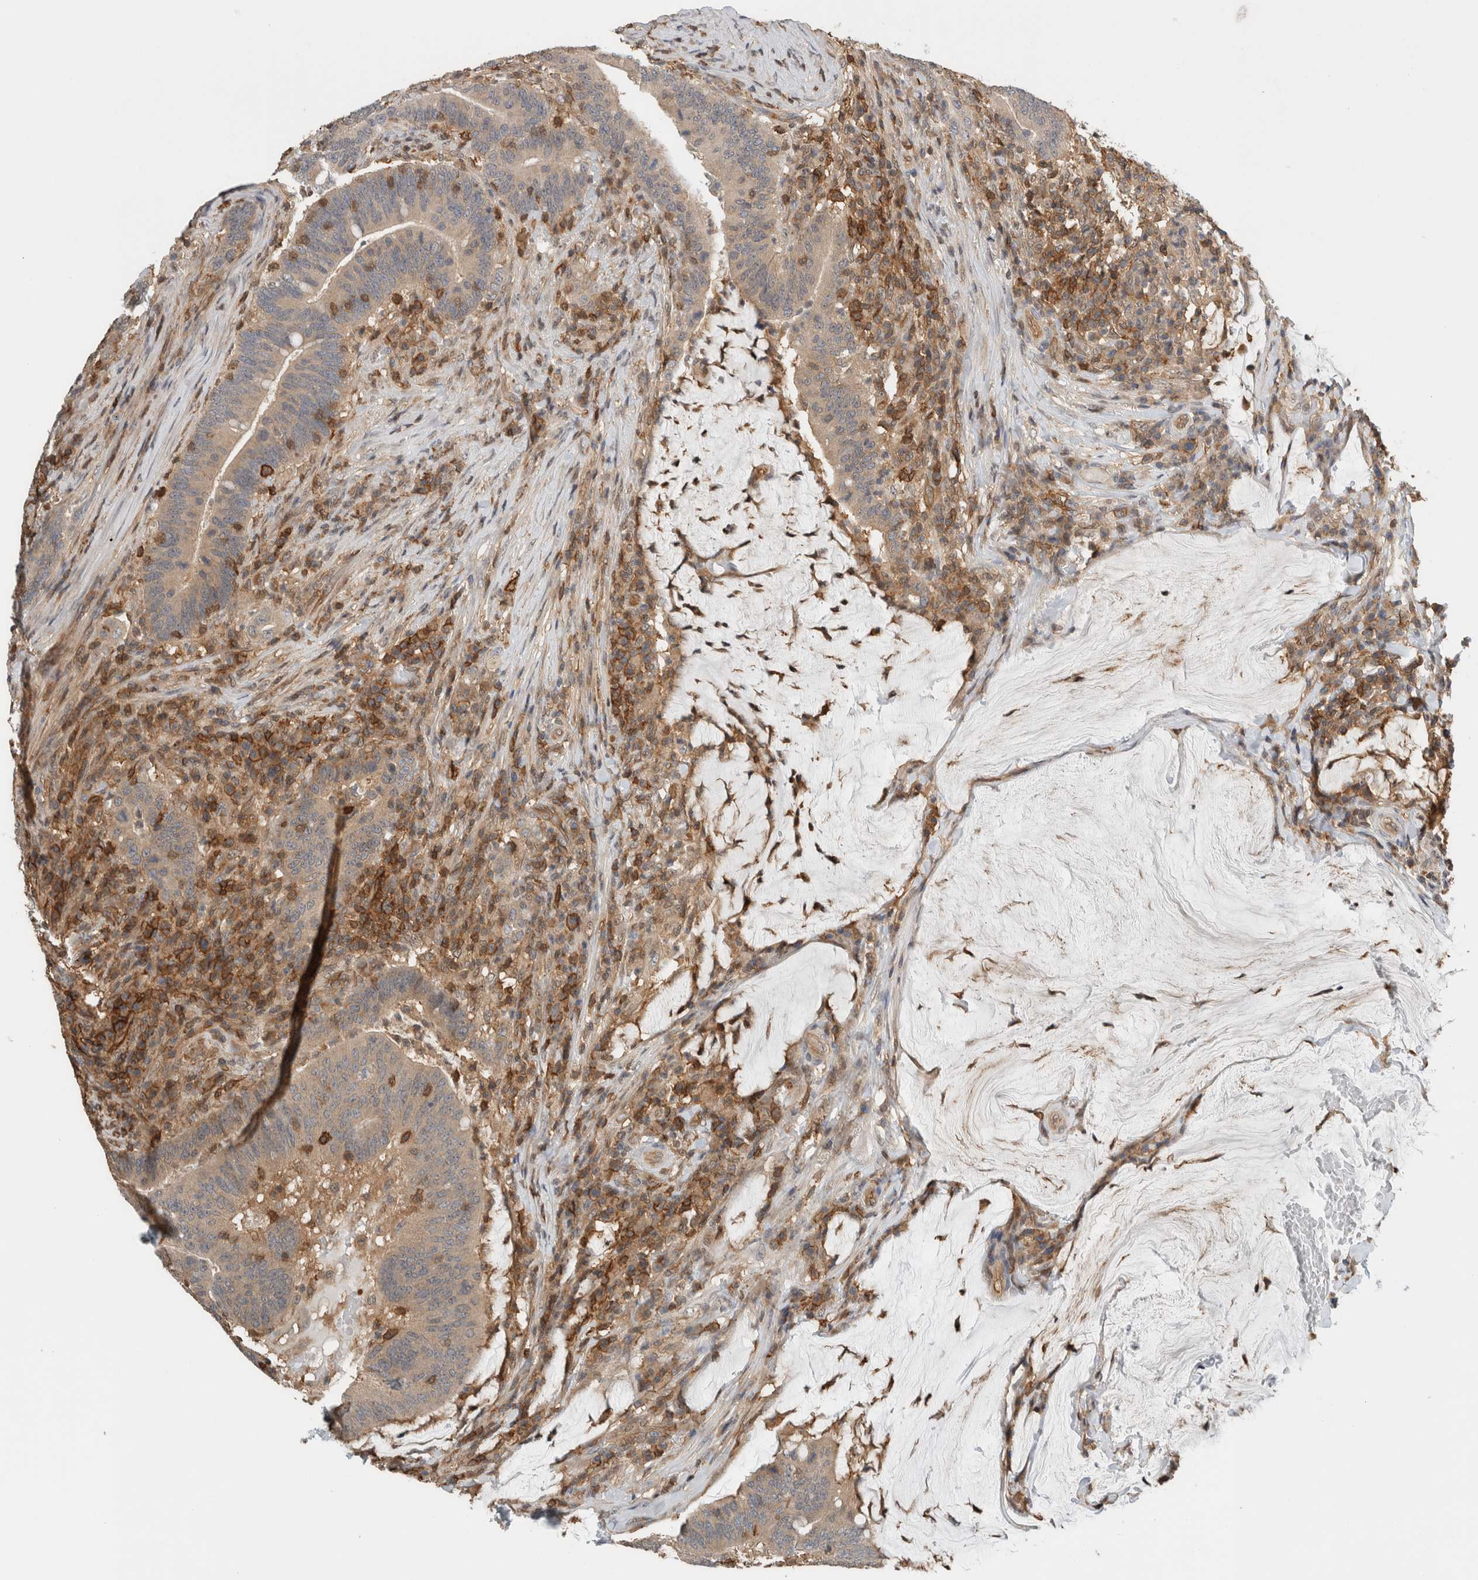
{"staining": {"intensity": "weak", "quantity": ">75%", "location": "cytoplasmic/membranous"}, "tissue": "colorectal cancer", "cell_type": "Tumor cells", "image_type": "cancer", "snomed": [{"axis": "morphology", "description": "Normal tissue, NOS"}, {"axis": "morphology", "description": "Adenocarcinoma, NOS"}, {"axis": "topography", "description": "Colon"}], "caption": "Immunohistochemical staining of human colorectal adenocarcinoma demonstrates low levels of weak cytoplasmic/membranous staining in about >75% of tumor cells. (Stains: DAB in brown, nuclei in blue, Microscopy: brightfield microscopy at high magnification).", "gene": "PFDN4", "patient": {"sex": "female", "age": 66}}